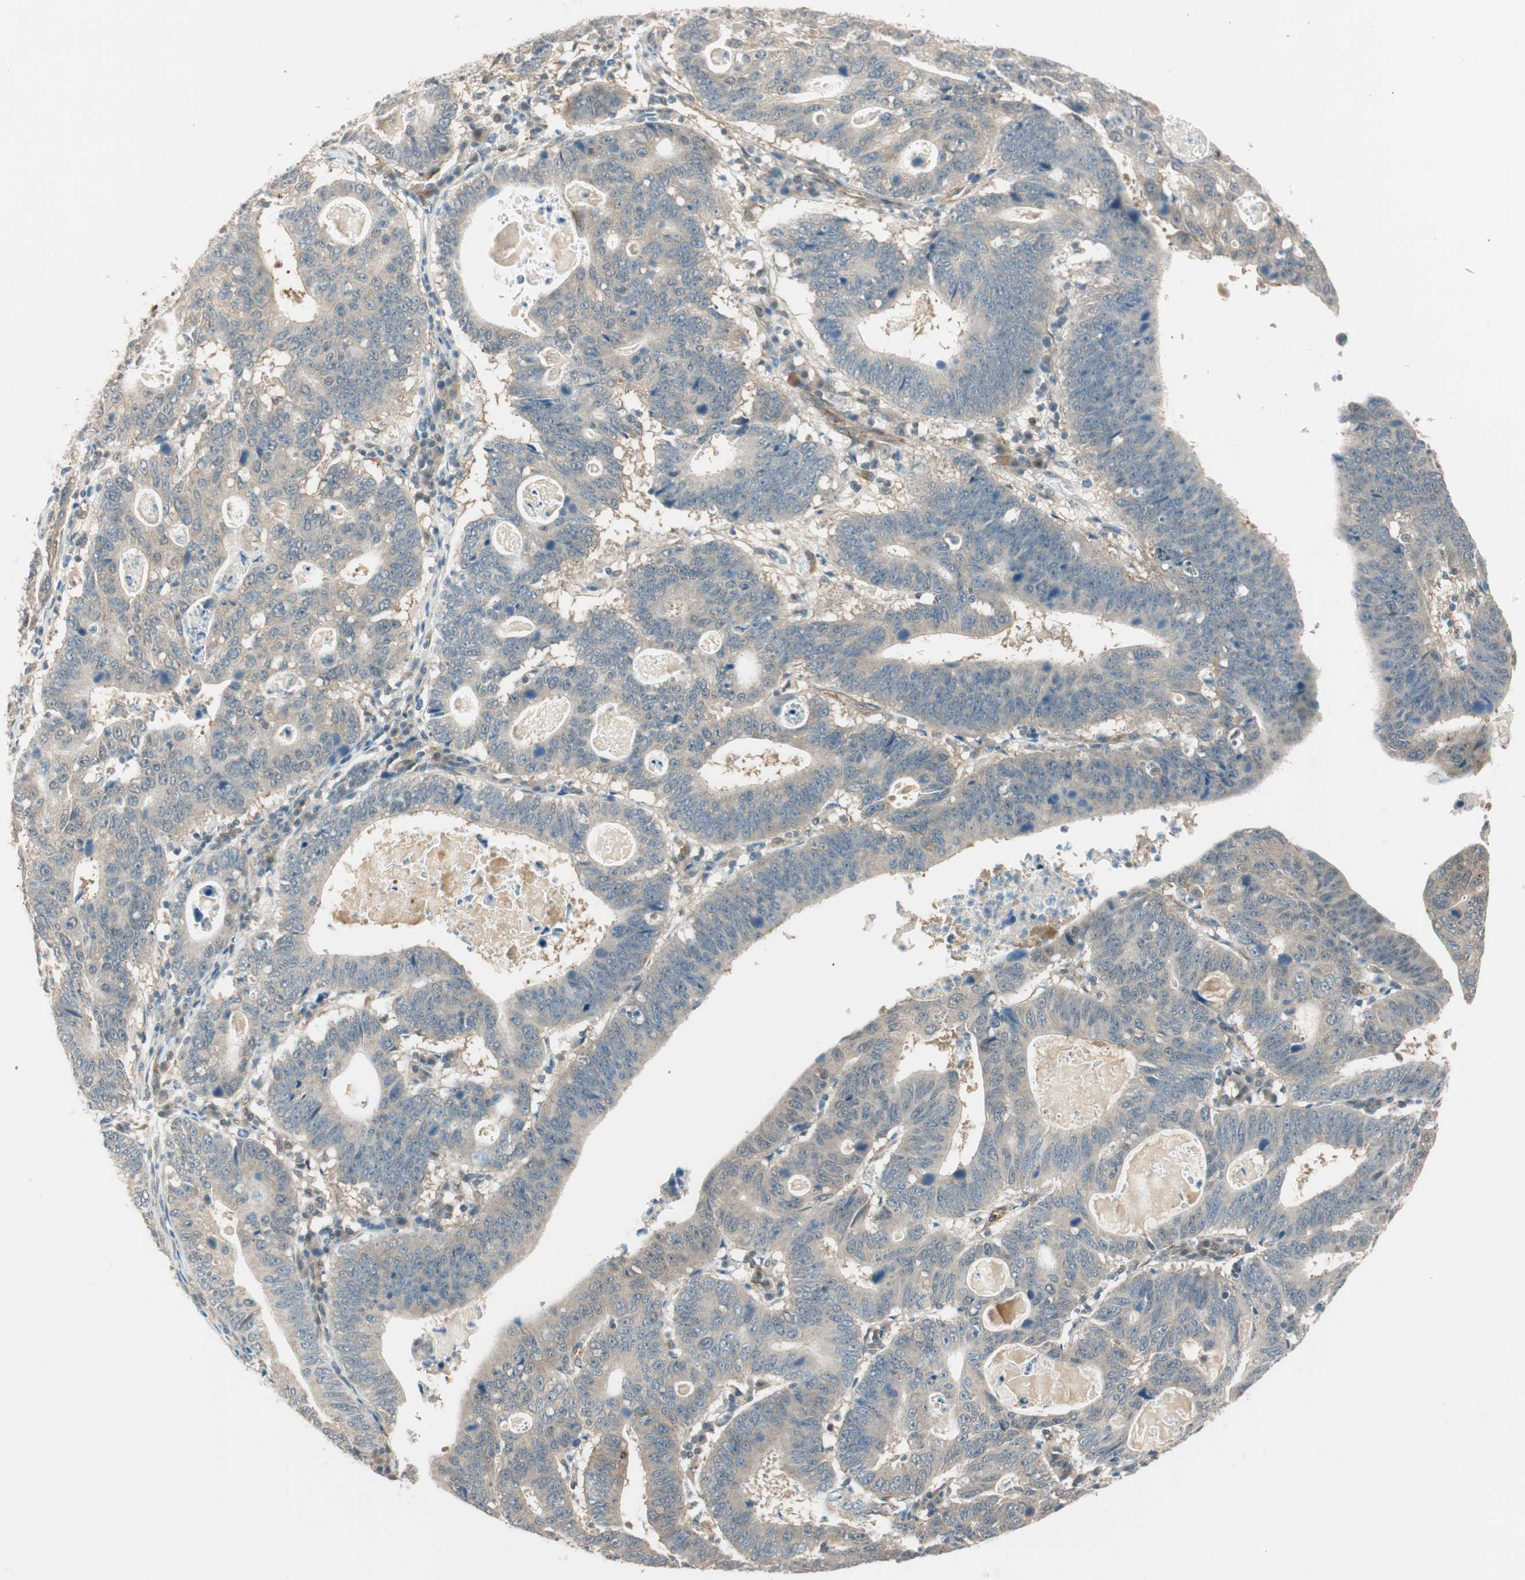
{"staining": {"intensity": "weak", "quantity": "25%-75%", "location": "cytoplasmic/membranous"}, "tissue": "stomach cancer", "cell_type": "Tumor cells", "image_type": "cancer", "snomed": [{"axis": "morphology", "description": "Adenocarcinoma, NOS"}, {"axis": "topography", "description": "Stomach"}], "caption": "Tumor cells display low levels of weak cytoplasmic/membranous expression in about 25%-75% of cells in human stomach cancer (adenocarcinoma). The staining was performed using DAB to visualize the protein expression in brown, while the nuclei were stained in blue with hematoxylin (Magnification: 20x).", "gene": "PSMD8", "patient": {"sex": "male", "age": 59}}